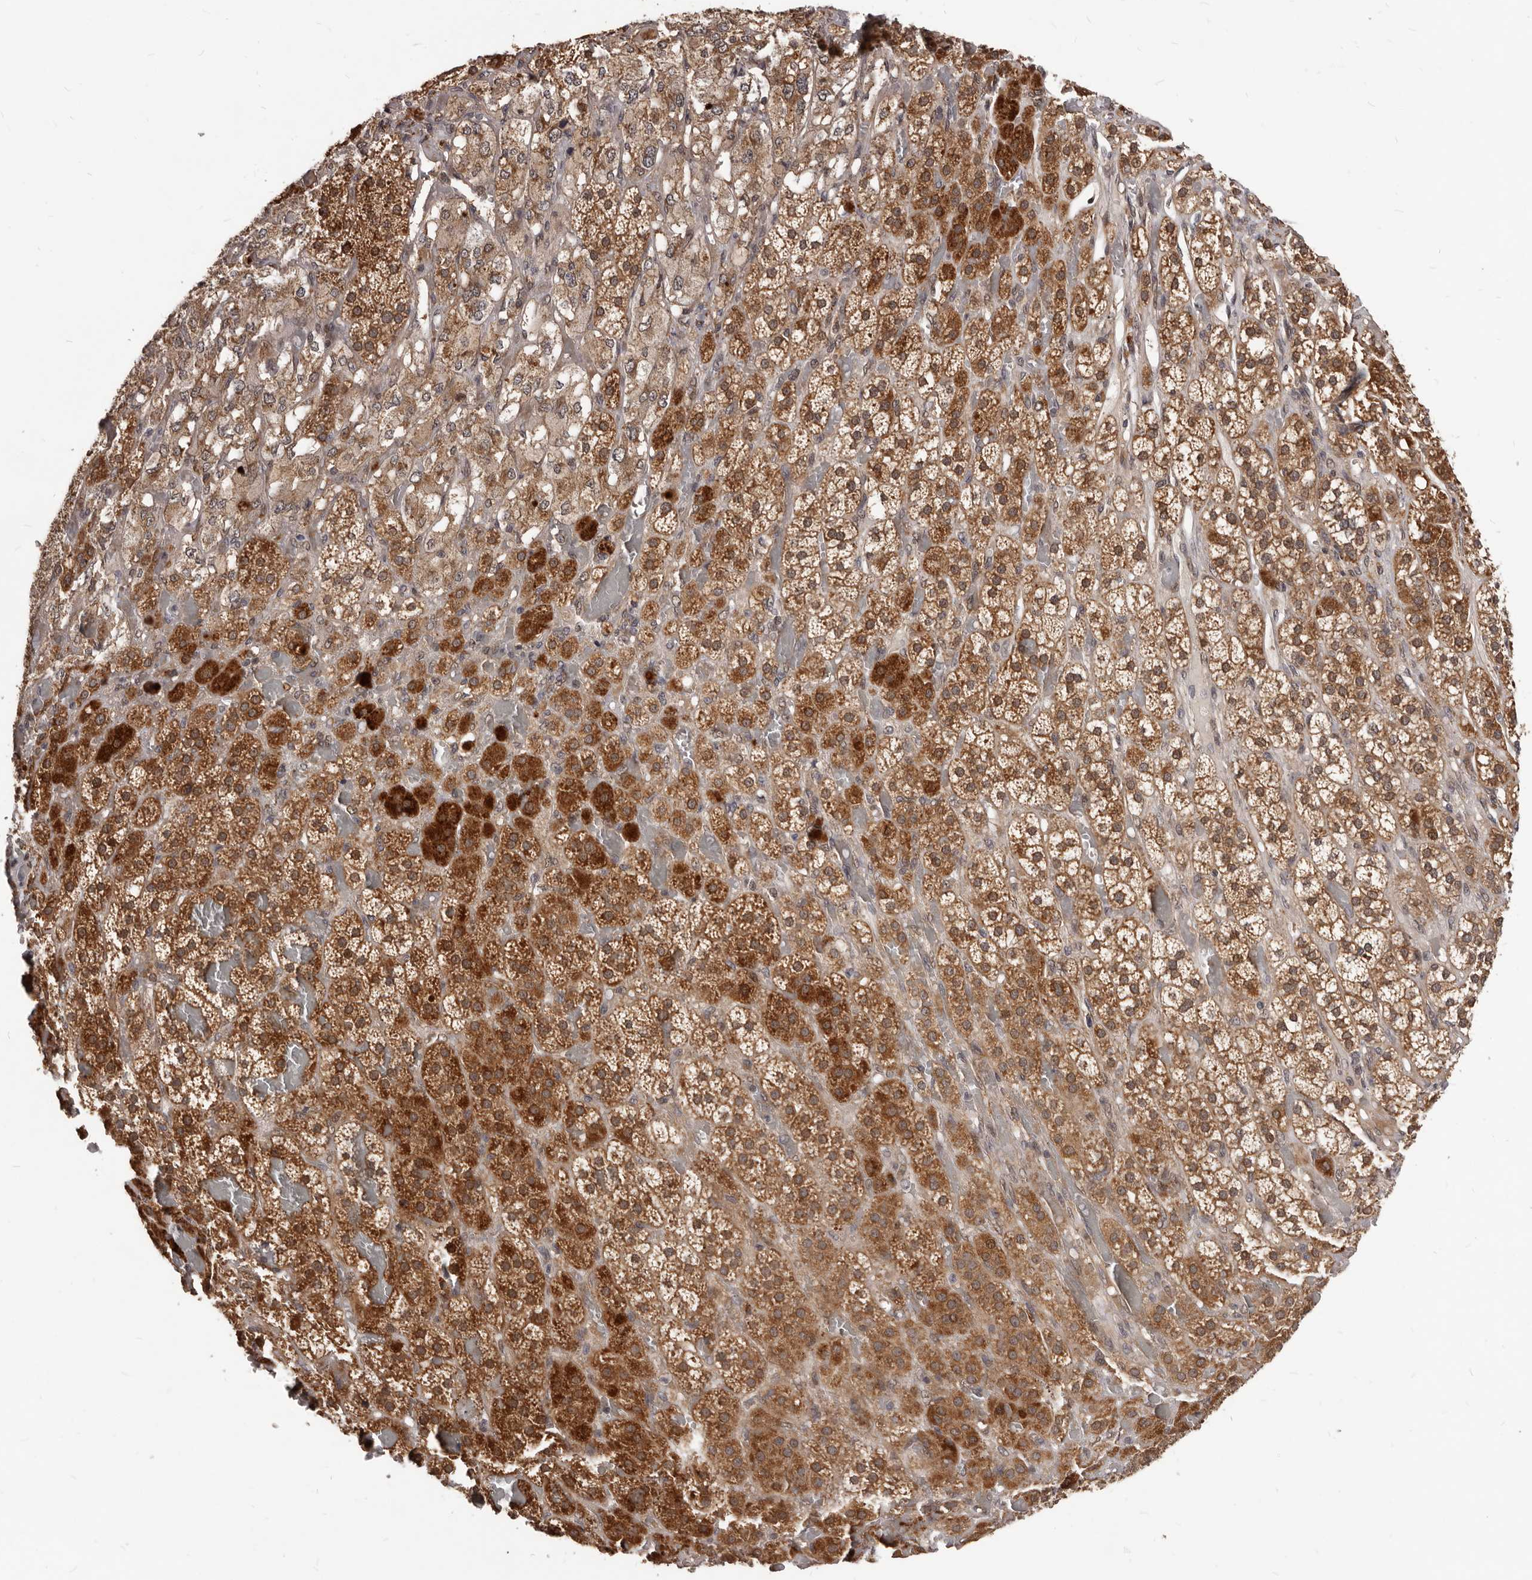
{"staining": {"intensity": "strong", "quantity": ">75%", "location": "cytoplasmic/membranous"}, "tissue": "adrenal gland", "cell_type": "Glandular cells", "image_type": "normal", "snomed": [{"axis": "morphology", "description": "Normal tissue, NOS"}, {"axis": "topography", "description": "Adrenal gland"}], "caption": "Immunohistochemical staining of benign human adrenal gland demonstrates >75% levels of strong cytoplasmic/membranous protein staining in approximately >75% of glandular cells. Using DAB (3,3'-diaminobenzidine) (brown) and hematoxylin (blue) stains, captured at high magnification using brightfield microscopy.", "gene": "GABPB2", "patient": {"sex": "female", "age": 59}}